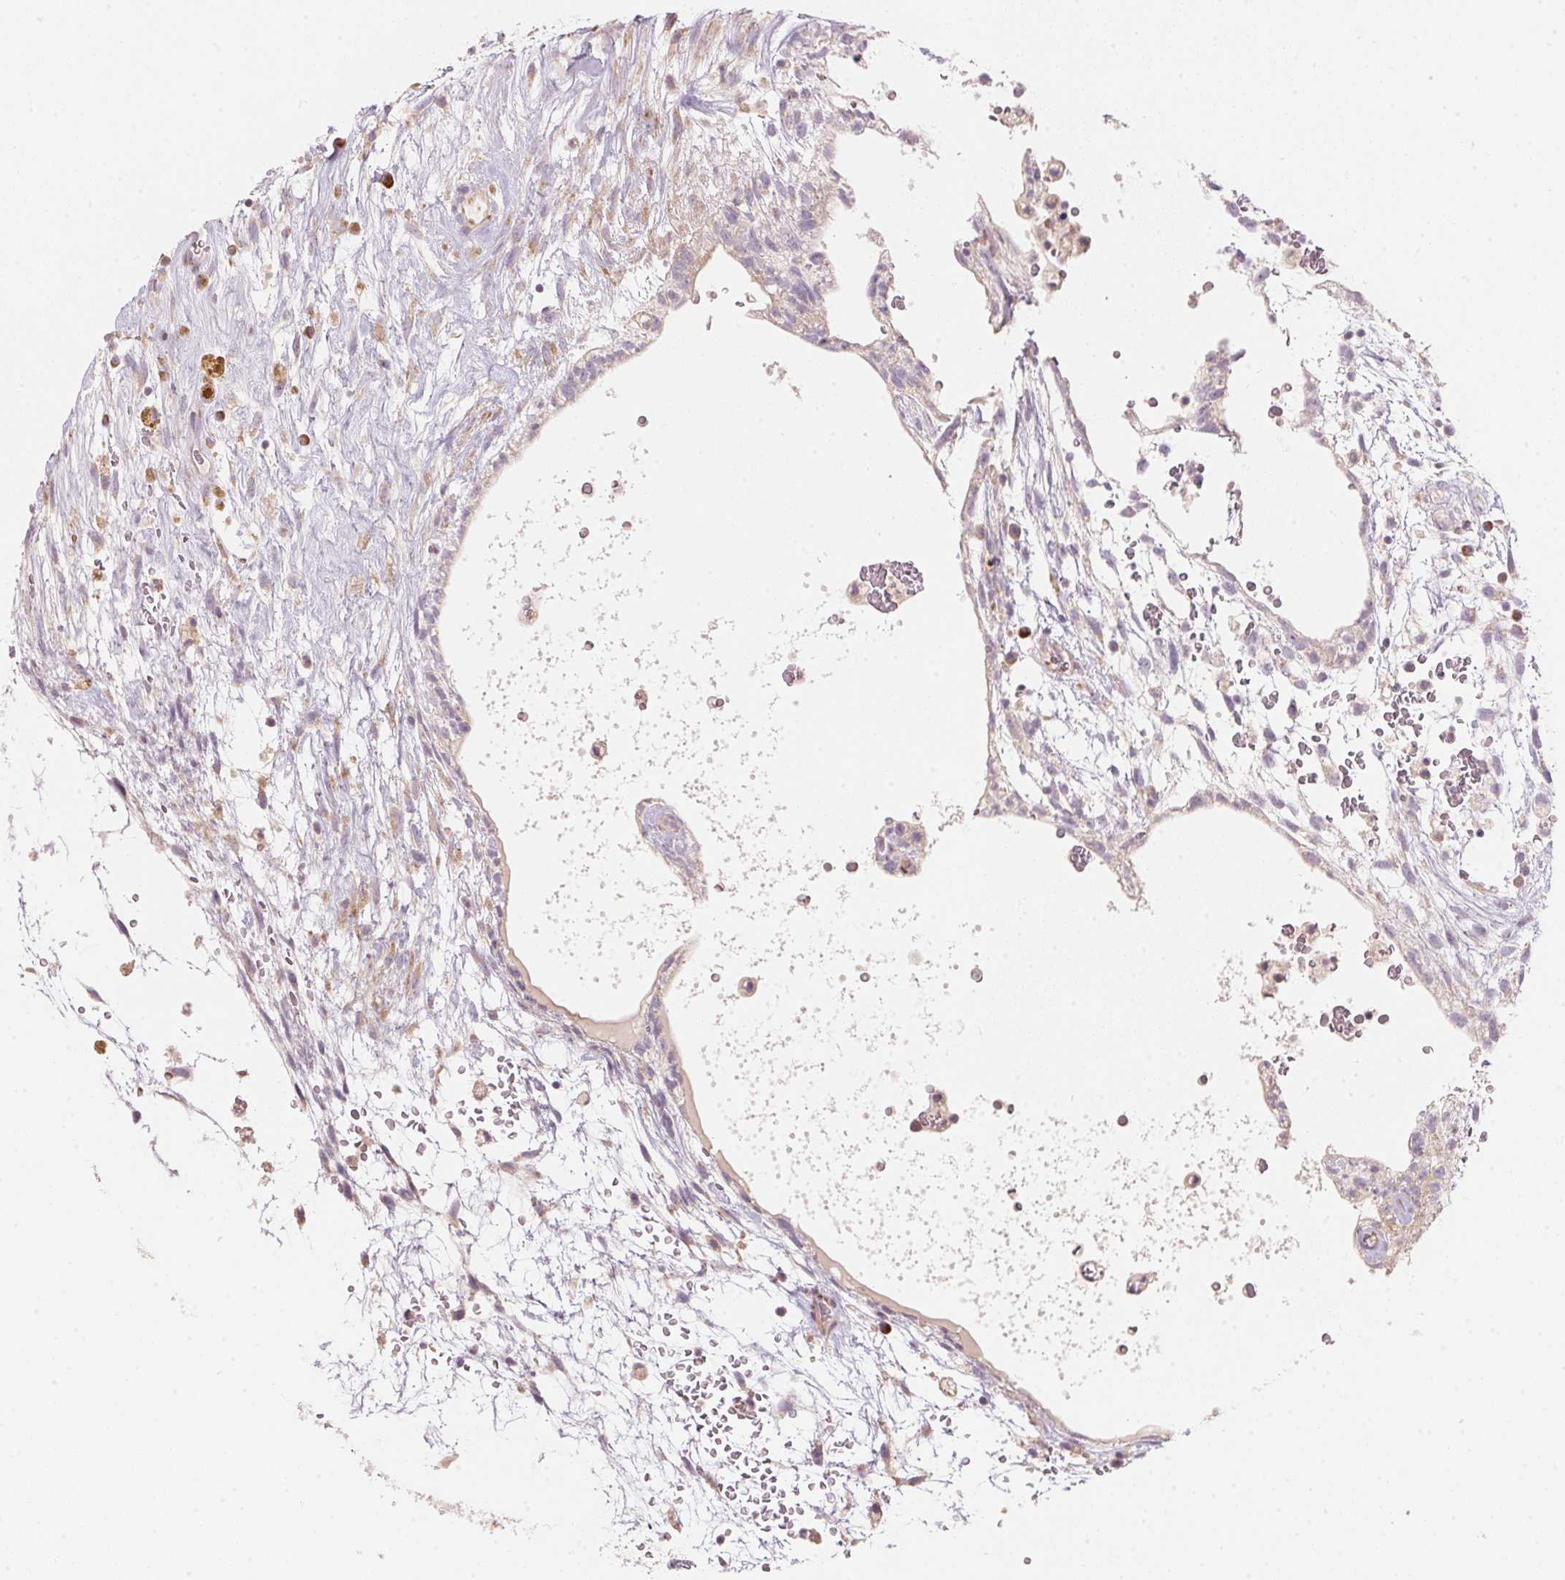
{"staining": {"intensity": "weak", "quantity": "25%-75%", "location": "cytoplasmic/membranous"}, "tissue": "testis cancer", "cell_type": "Tumor cells", "image_type": "cancer", "snomed": [{"axis": "morphology", "description": "Normal tissue, NOS"}, {"axis": "morphology", "description": "Carcinoma, Embryonal, NOS"}, {"axis": "topography", "description": "Testis"}], "caption": "Immunohistochemical staining of human embryonal carcinoma (testis) shows weak cytoplasmic/membranous protein staining in about 25%-75% of tumor cells.", "gene": "BLOC1S2", "patient": {"sex": "male", "age": 32}}